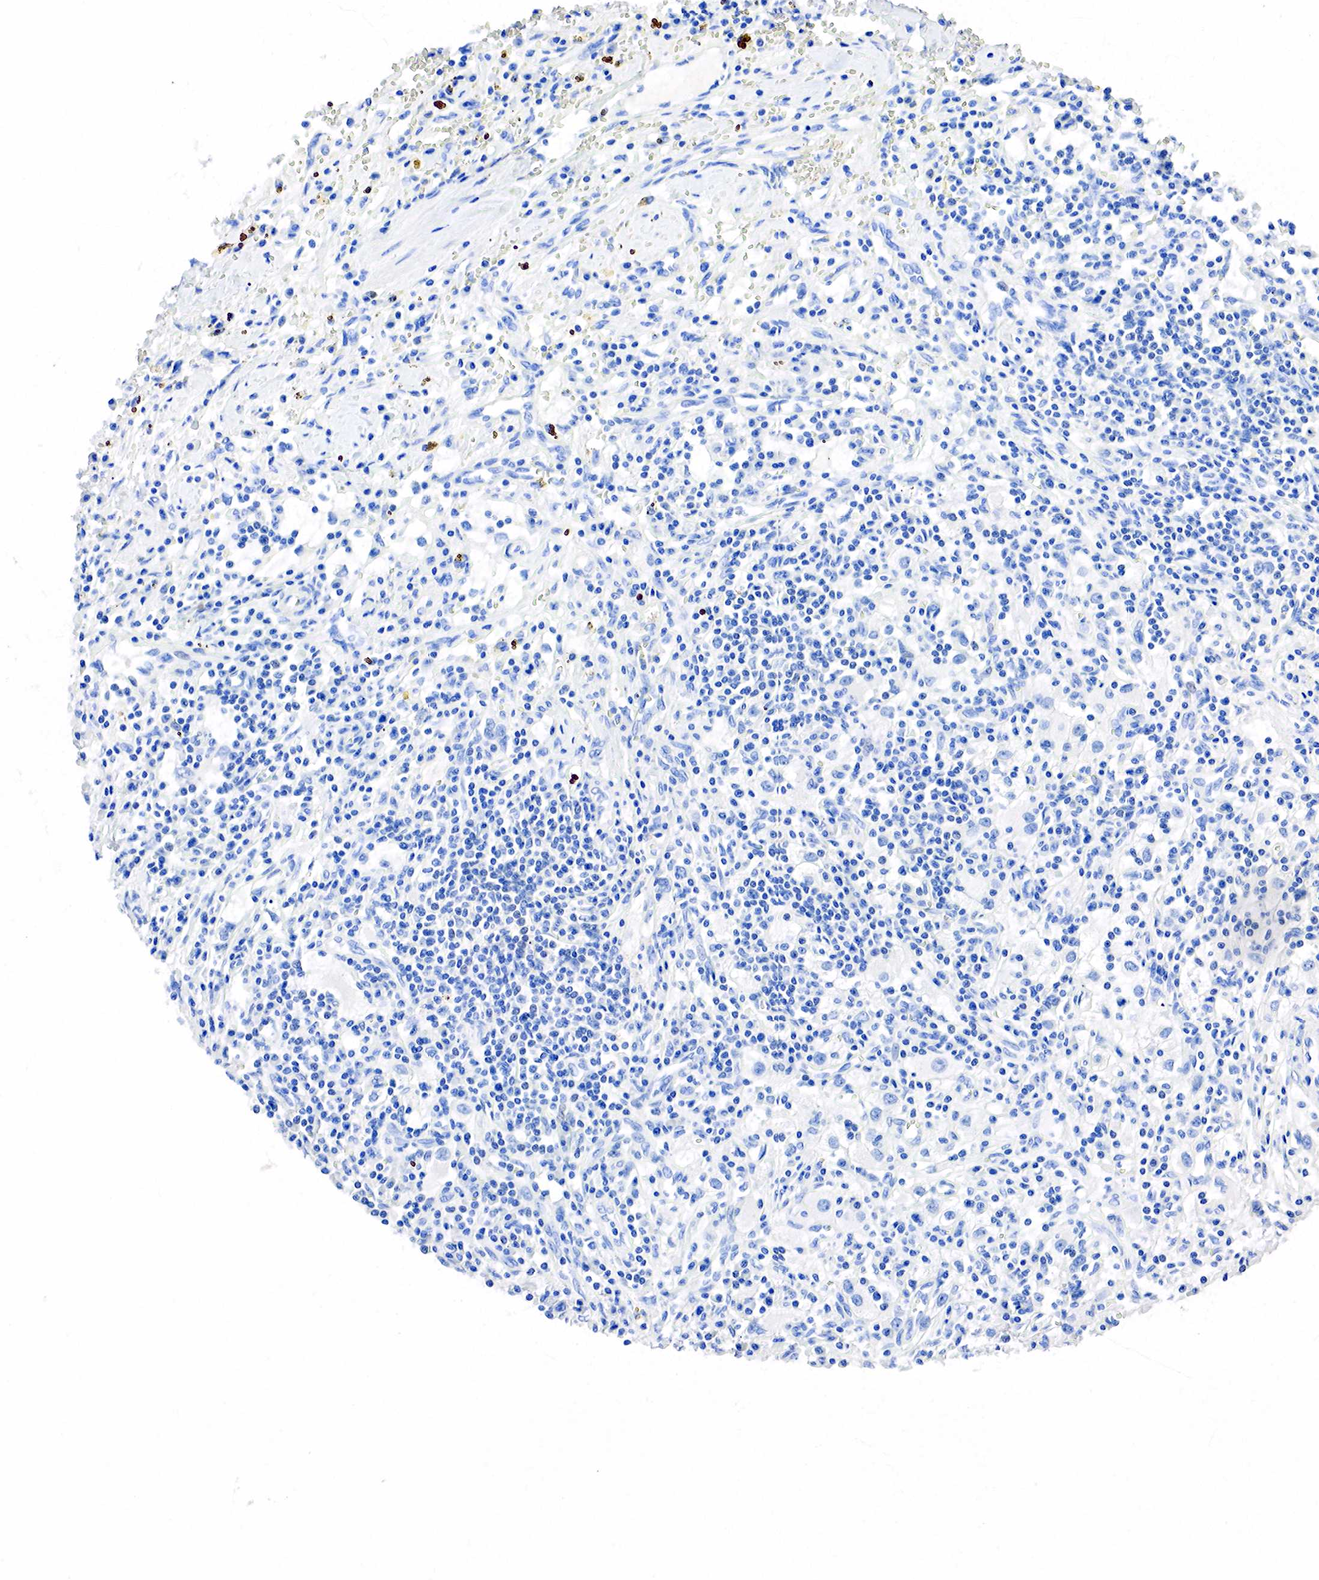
{"staining": {"intensity": "negative", "quantity": "none", "location": "none"}, "tissue": "renal cancer", "cell_type": "Tumor cells", "image_type": "cancer", "snomed": [{"axis": "morphology", "description": "Adenocarcinoma, NOS"}, {"axis": "topography", "description": "Kidney"}], "caption": "This is an immunohistochemistry (IHC) histopathology image of human adenocarcinoma (renal). There is no staining in tumor cells.", "gene": "SST", "patient": {"sex": "male", "age": 82}}